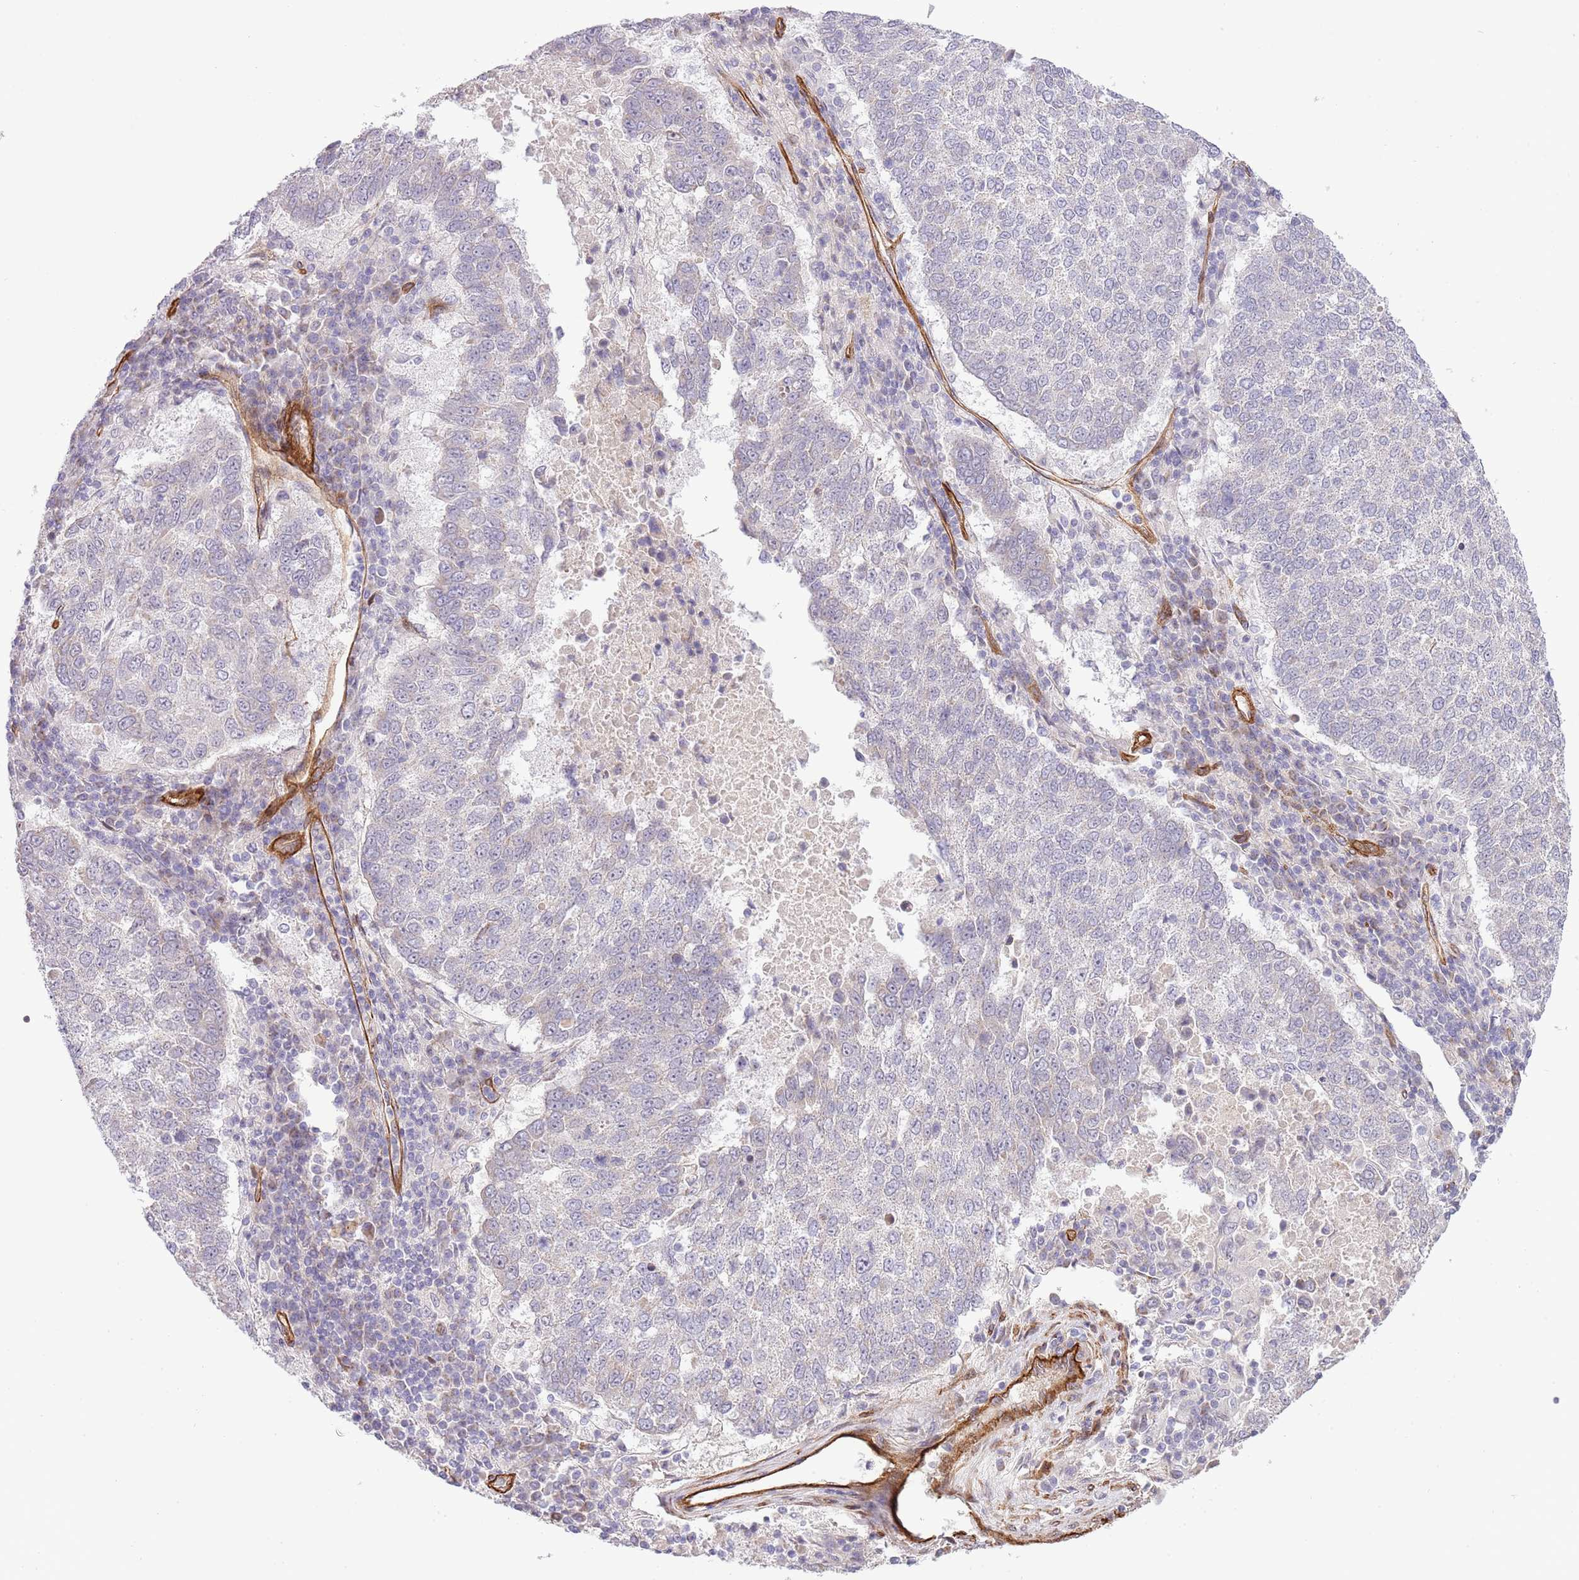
{"staining": {"intensity": "negative", "quantity": "none", "location": "none"}, "tissue": "lung cancer", "cell_type": "Tumor cells", "image_type": "cancer", "snomed": [{"axis": "morphology", "description": "Squamous cell carcinoma, NOS"}, {"axis": "topography", "description": "Lung"}], "caption": "IHC photomicrograph of neoplastic tissue: human lung cancer stained with DAB (3,3'-diaminobenzidine) exhibits no significant protein positivity in tumor cells.", "gene": "NEK3", "patient": {"sex": "male", "age": 73}}